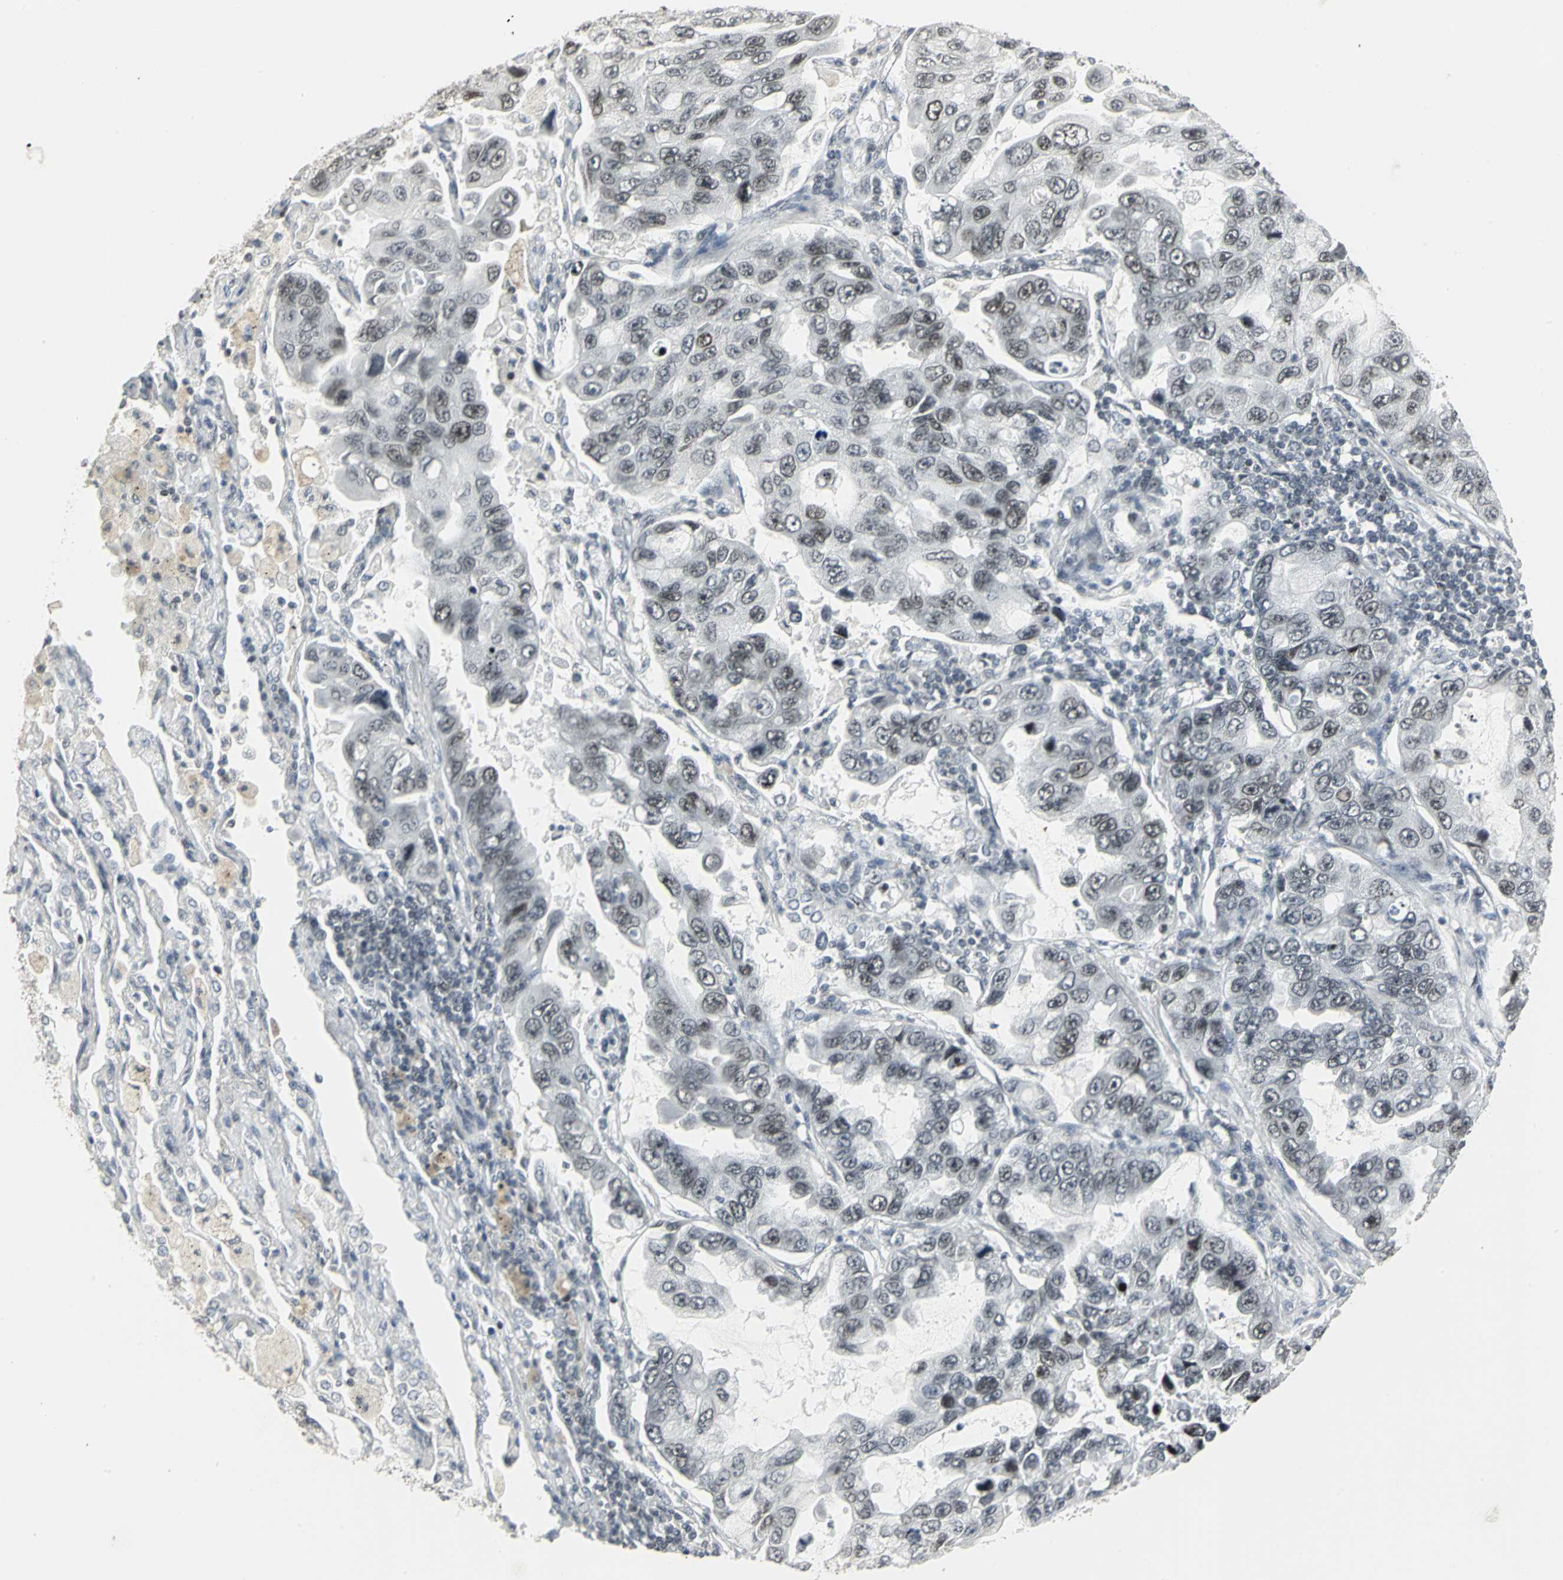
{"staining": {"intensity": "moderate", "quantity": ">75%", "location": "nuclear"}, "tissue": "lung cancer", "cell_type": "Tumor cells", "image_type": "cancer", "snomed": [{"axis": "morphology", "description": "Adenocarcinoma, NOS"}, {"axis": "topography", "description": "Lung"}], "caption": "Lung cancer stained with a brown dye displays moderate nuclear positive staining in approximately >75% of tumor cells.", "gene": "CBX3", "patient": {"sex": "male", "age": 64}}